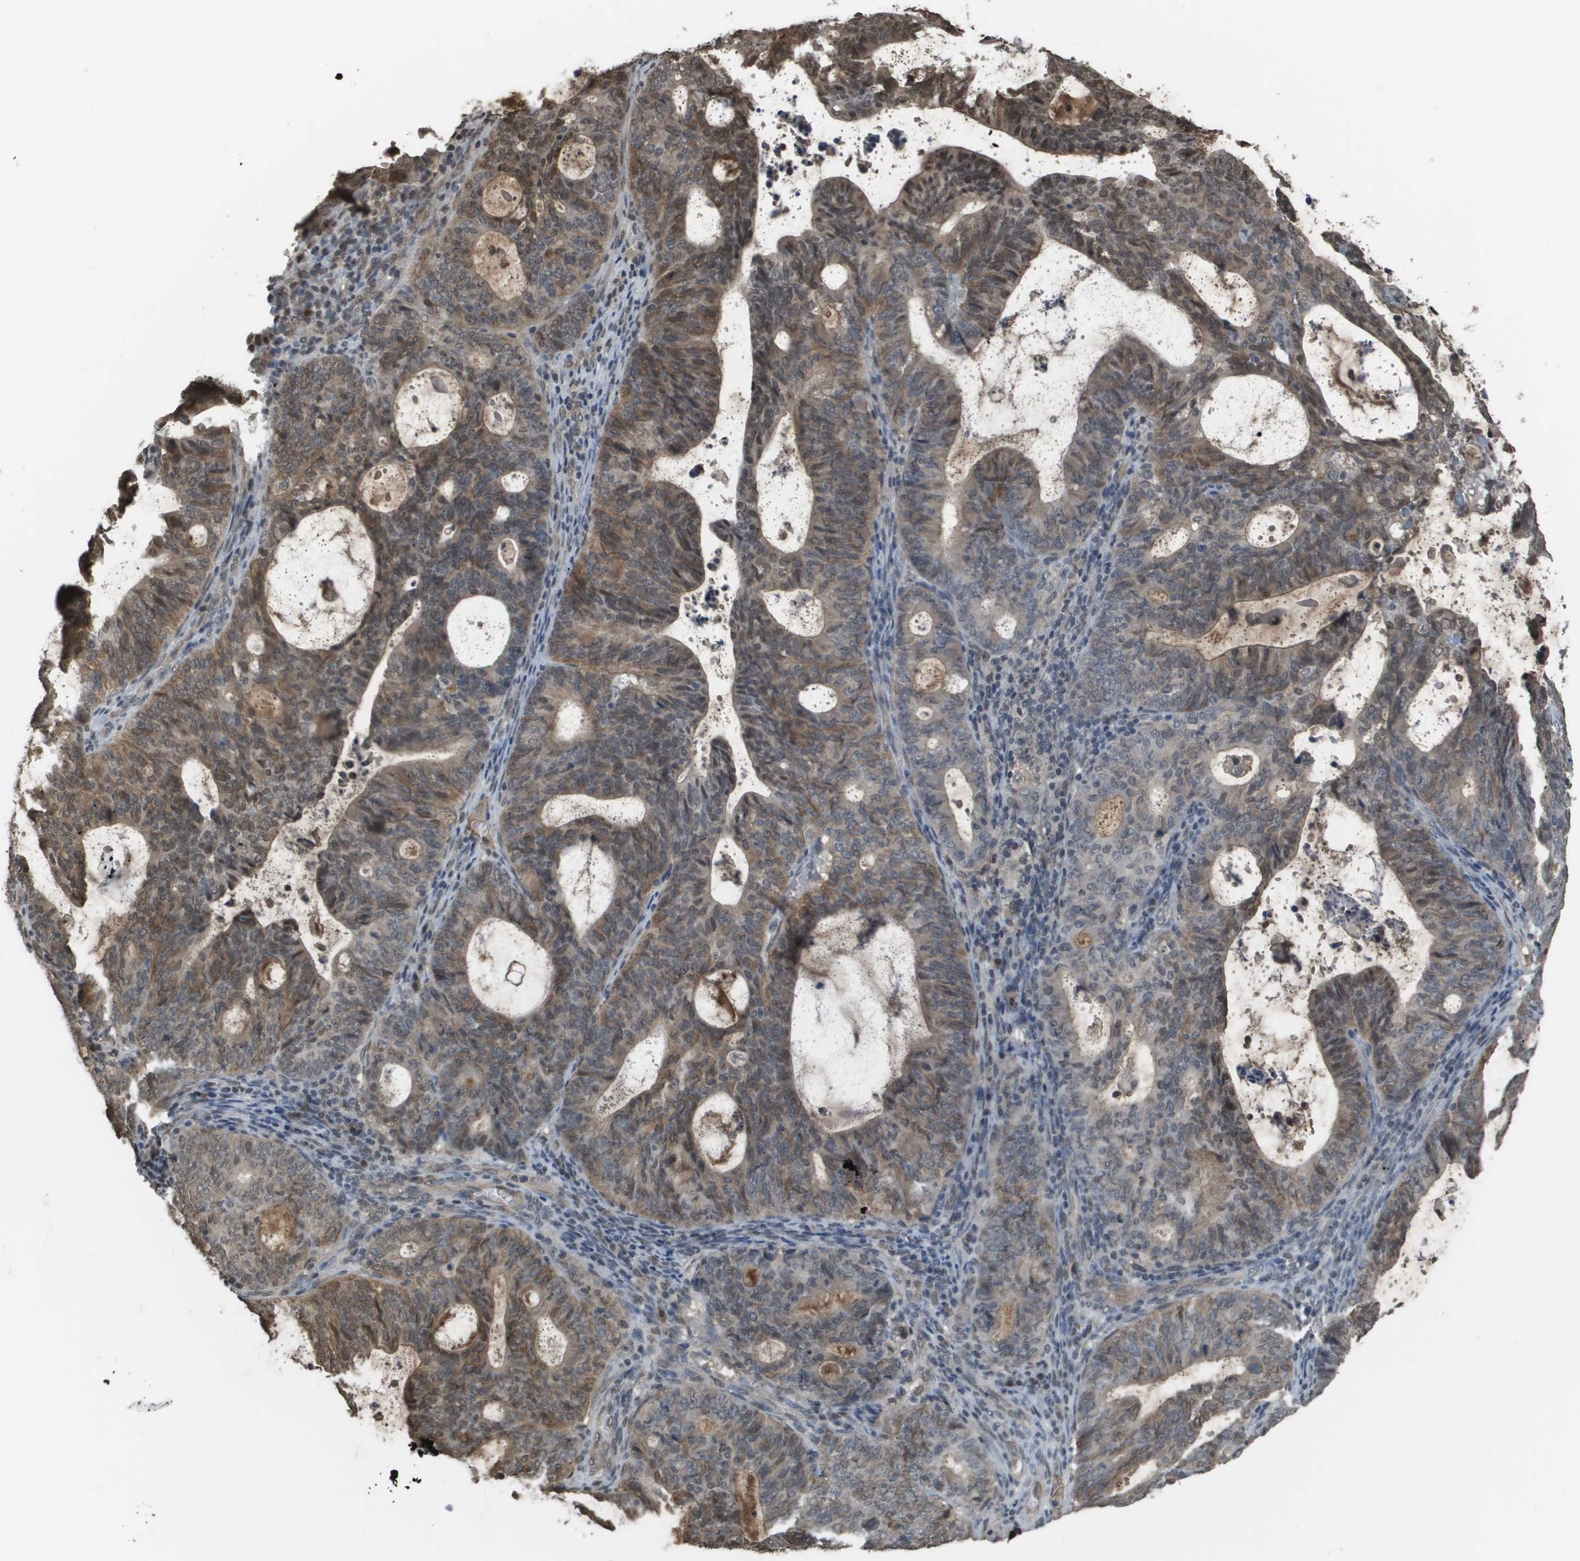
{"staining": {"intensity": "moderate", "quantity": "25%-75%", "location": "cytoplasmic/membranous,nuclear"}, "tissue": "endometrial cancer", "cell_type": "Tumor cells", "image_type": "cancer", "snomed": [{"axis": "morphology", "description": "Adenocarcinoma, NOS"}, {"axis": "topography", "description": "Uterus"}], "caption": "A brown stain shows moderate cytoplasmic/membranous and nuclear expression of a protein in endometrial adenocarcinoma tumor cells.", "gene": "NDRG2", "patient": {"sex": "female", "age": 83}}